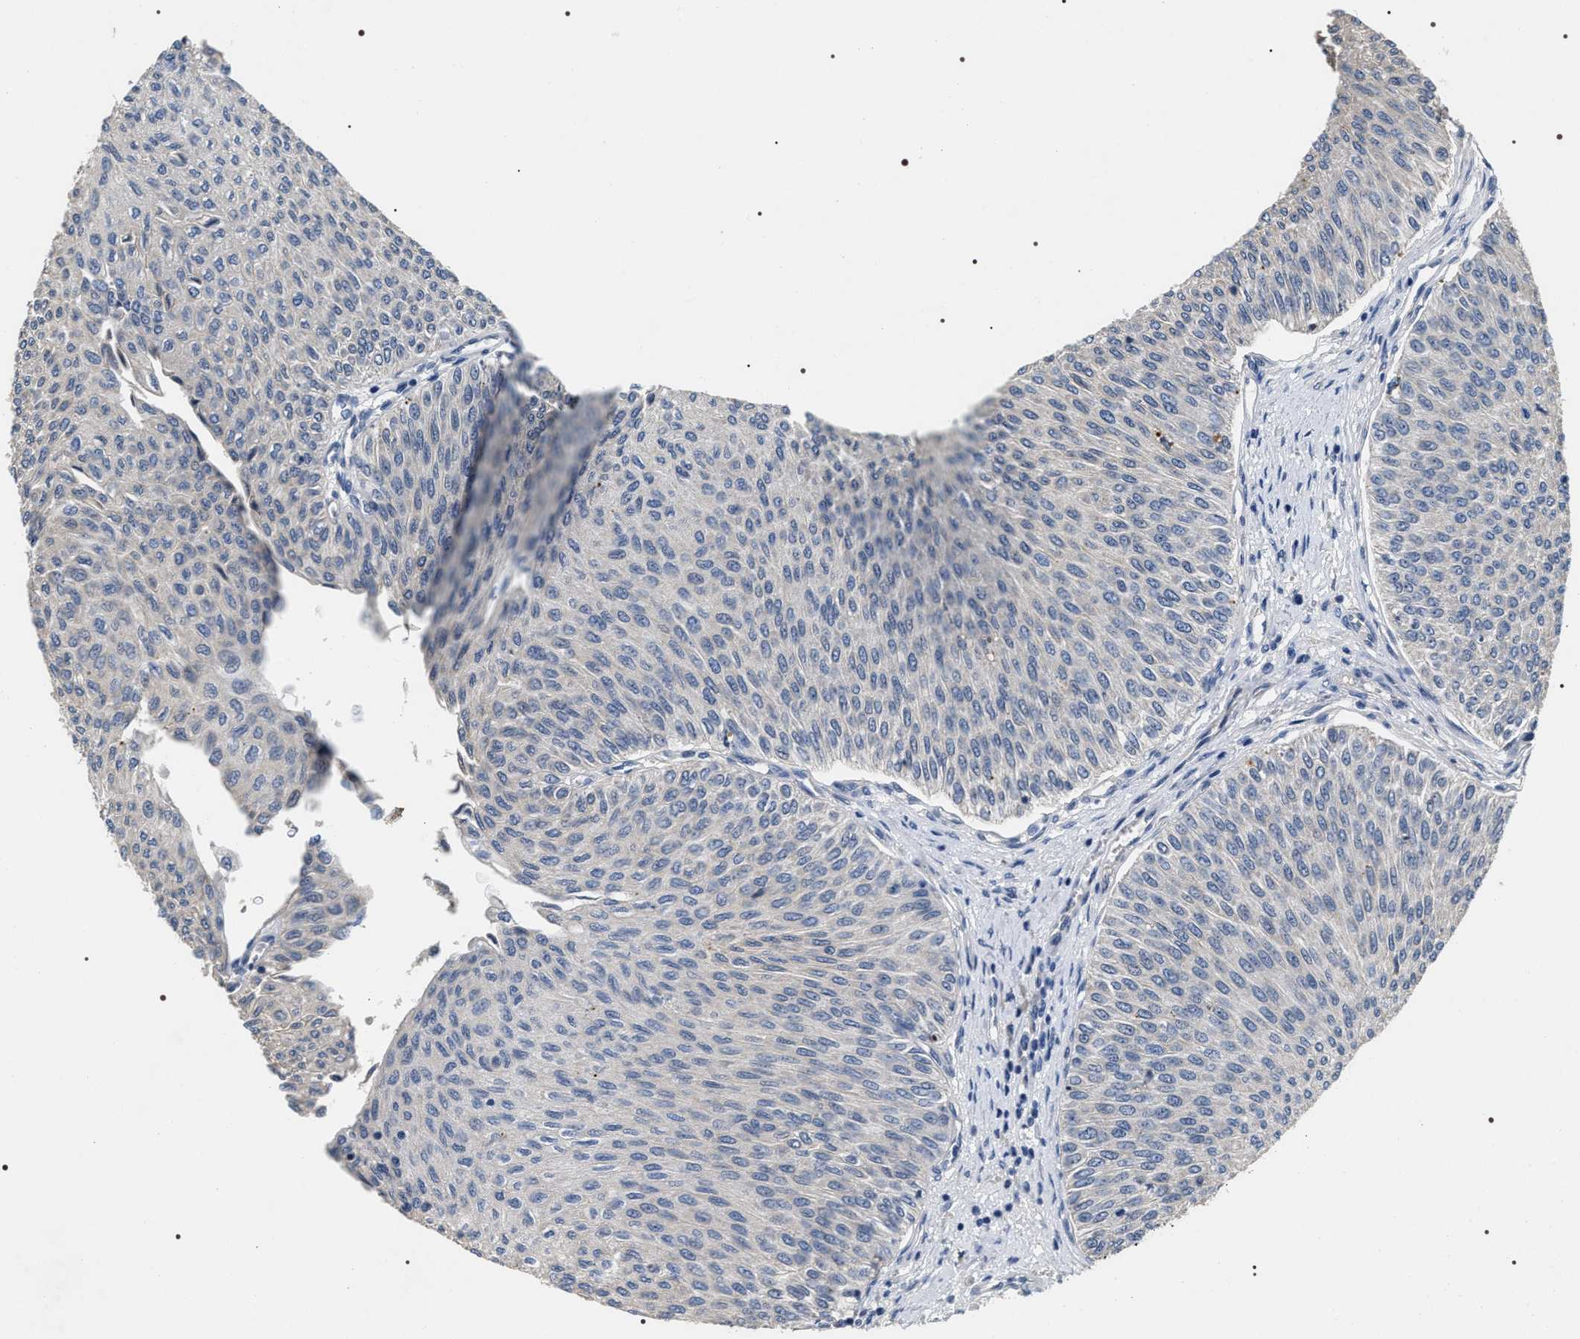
{"staining": {"intensity": "negative", "quantity": "none", "location": "none"}, "tissue": "urothelial cancer", "cell_type": "Tumor cells", "image_type": "cancer", "snomed": [{"axis": "morphology", "description": "Urothelial carcinoma, Low grade"}, {"axis": "topography", "description": "Urinary bladder"}], "caption": "Human low-grade urothelial carcinoma stained for a protein using immunohistochemistry reveals no expression in tumor cells.", "gene": "IFT81", "patient": {"sex": "male", "age": 78}}